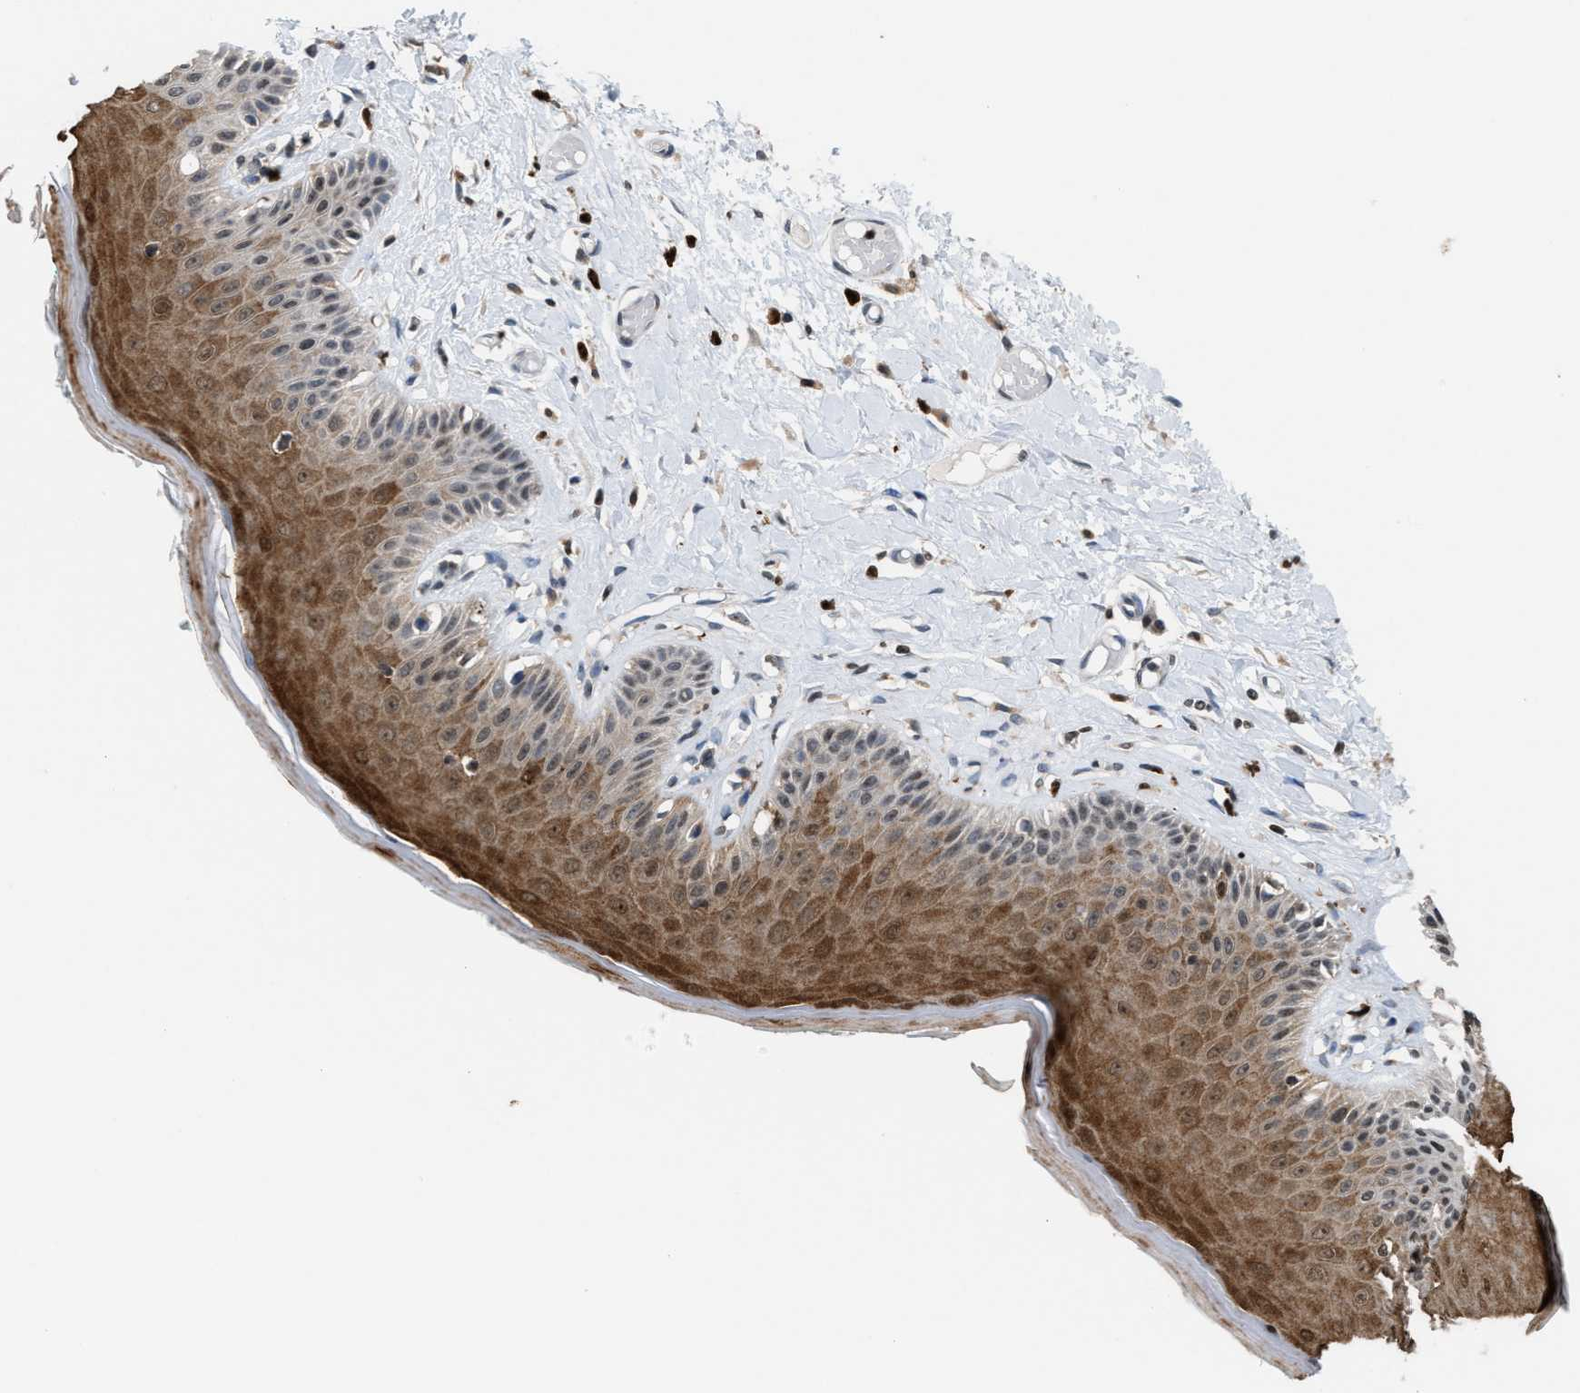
{"staining": {"intensity": "moderate", "quantity": ">75%", "location": "cytoplasmic/membranous"}, "tissue": "skin", "cell_type": "Epidermal cells", "image_type": "normal", "snomed": [{"axis": "morphology", "description": "Normal tissue, NOS"}, {"axis": "topography", "description": "Vulva"}], "caption": "This histopathology image displays normal skin stained with immunohistochemistry (IHC) to label a protein in brown. The cytoplasmic/membranous of epidermal cells show moderate positivity for the protein. Nuclei are counter-stained blue.", "gene": "PRUNE2", "patient": {"sex": "female", "age": 73}}